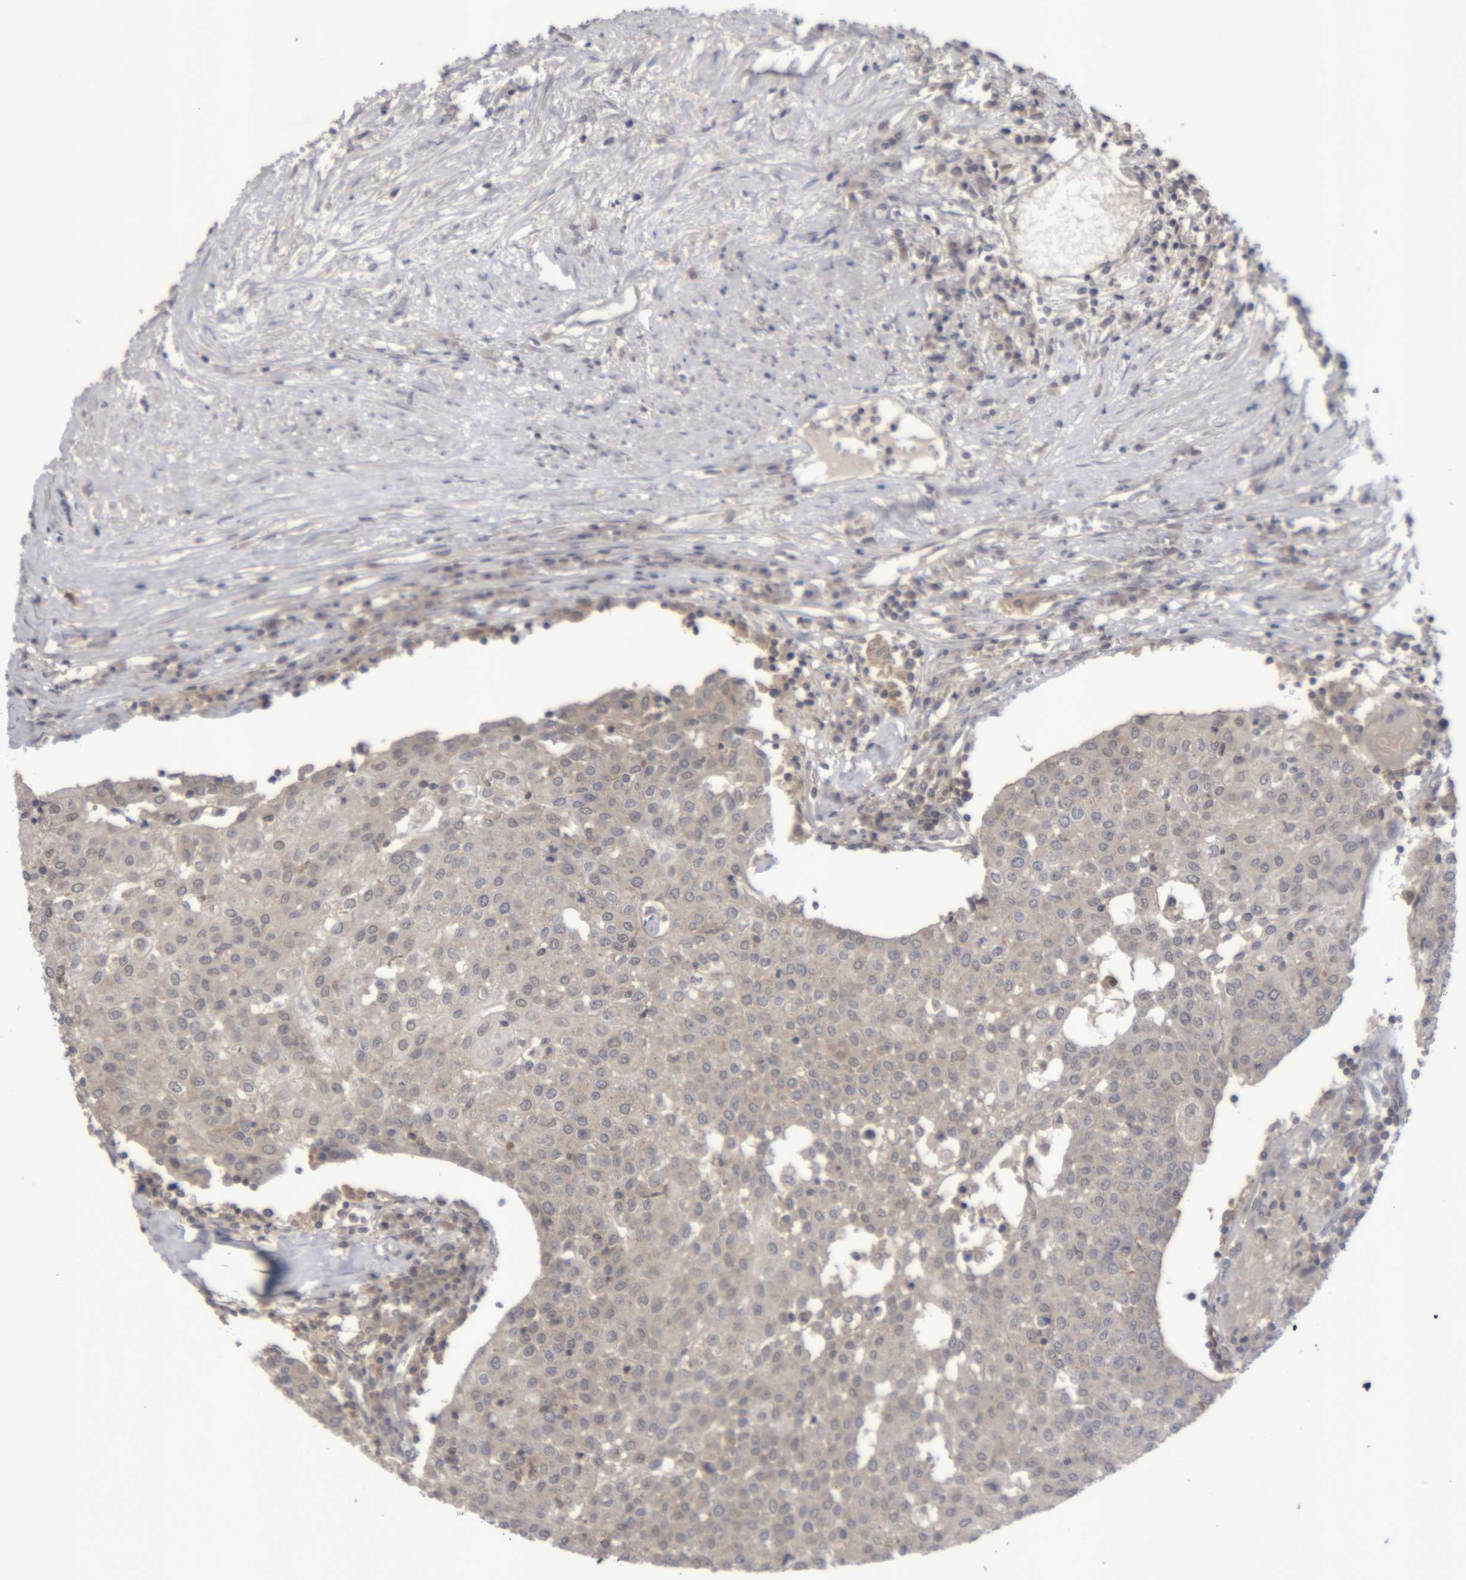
{"staining": {"intensity": "negative", "quantity": "none", "location": "none"}, "tissue": "urothelial cancer", "cell_type": "Tumor cells", "image_type": "cancer", "snomed": [{"axis": "morphology", "description": "Urothelial carcinoma, High grade"}, {"axis": "topography", "description": "Urinary bladder"}], "caption": "Tumor cells are negative for brown protein staining in urothelial carcinoma (high-grade).", "gene": "NFATC2", "patient": {"sex": "female", "age": 85}}